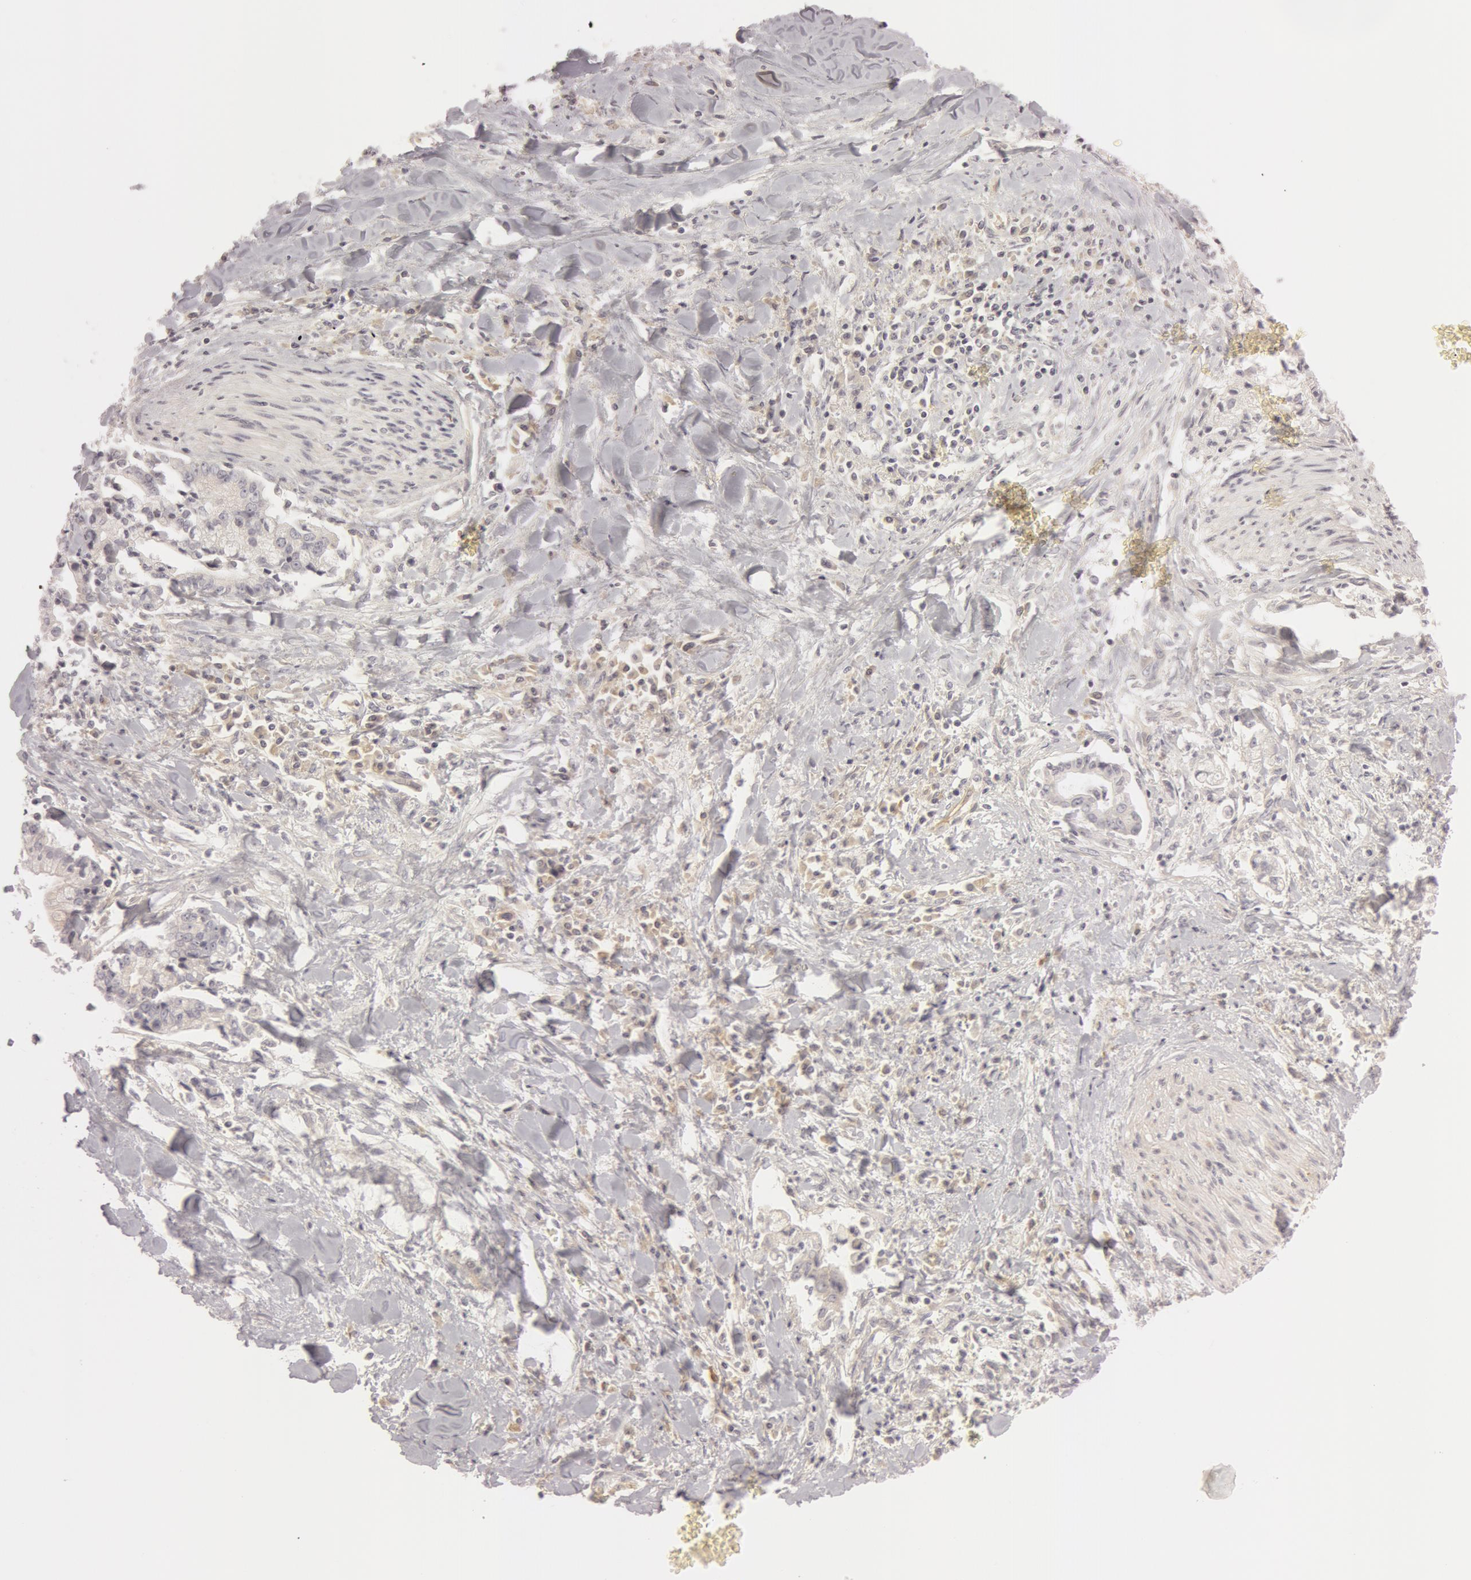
{"staining": {"intensity": "negative", "quantity": "none", "location": "none"}, "tissue": "liver cancer", "cell_type": "Tumor cells", "image_type": "cancer", "snomed": [{"axis": "morphology", "description": "Cholangiocarcinoma"}, {"axis": "topography", "description": "Liver"}], "caption": "IHC of human liver cholangiocarcinoma exhibits no positivity in tumor cells.", "gene": "RALGAPA1", "patient": {"sex": "male", "age": 57}}